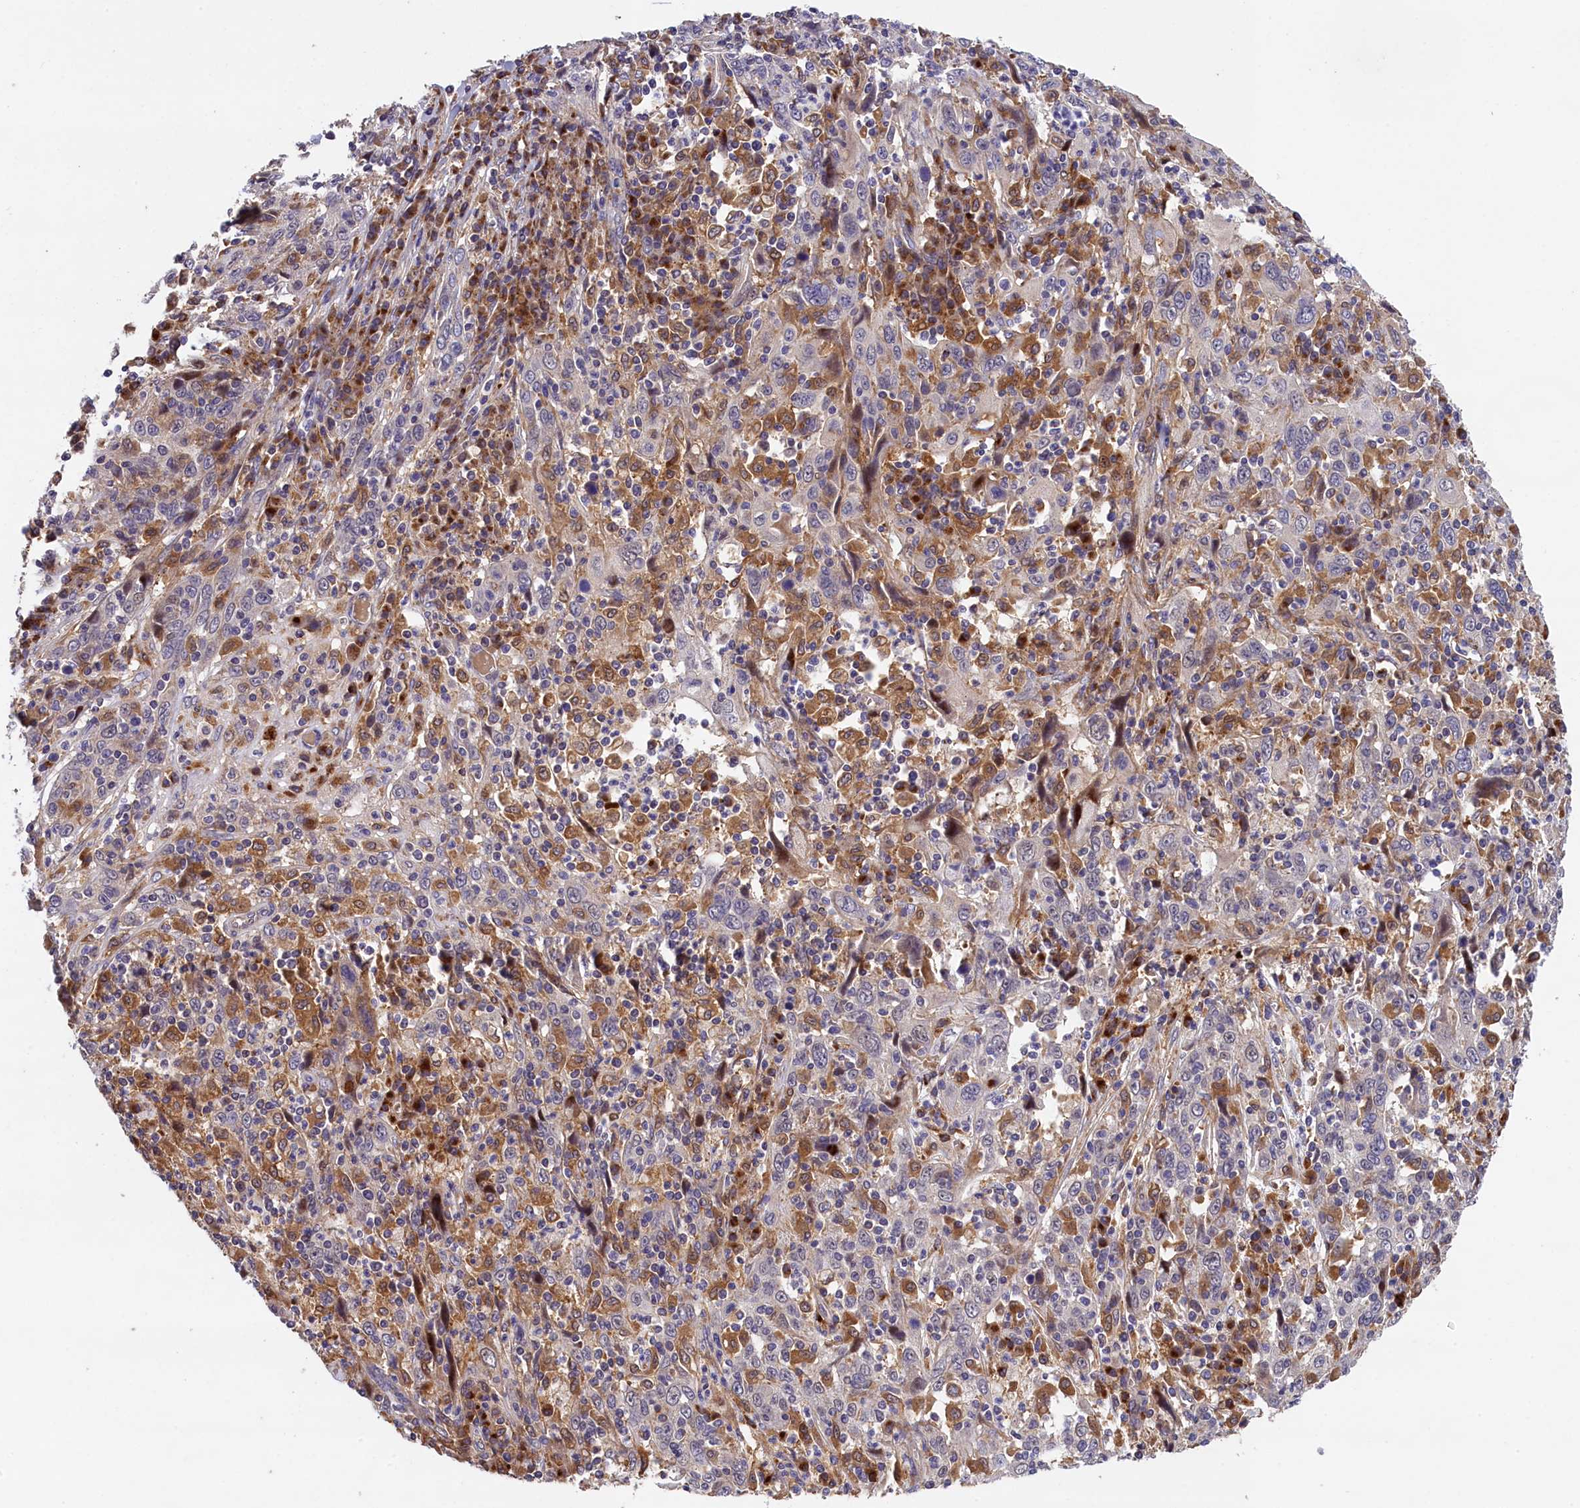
{"staining": {"intensity": "weak", "quantity": "<25%", "location": "cytoplasmic/membranous"}, "tissue": "cervical cancer", "cell_type": "Tumor cells", "image_type": "cancer", "snomed": [{"axis": "morphology", "description": "Squamous cell carcinoma, NOS"}, {"axis": "topography", "description": "Cervix"}], "caption": "Human cervical cancer stained for a protein using IHC reveals no staining in tumor cells.", "gene": "NAIP", "patient": {"sex": "female", "age": 46}}